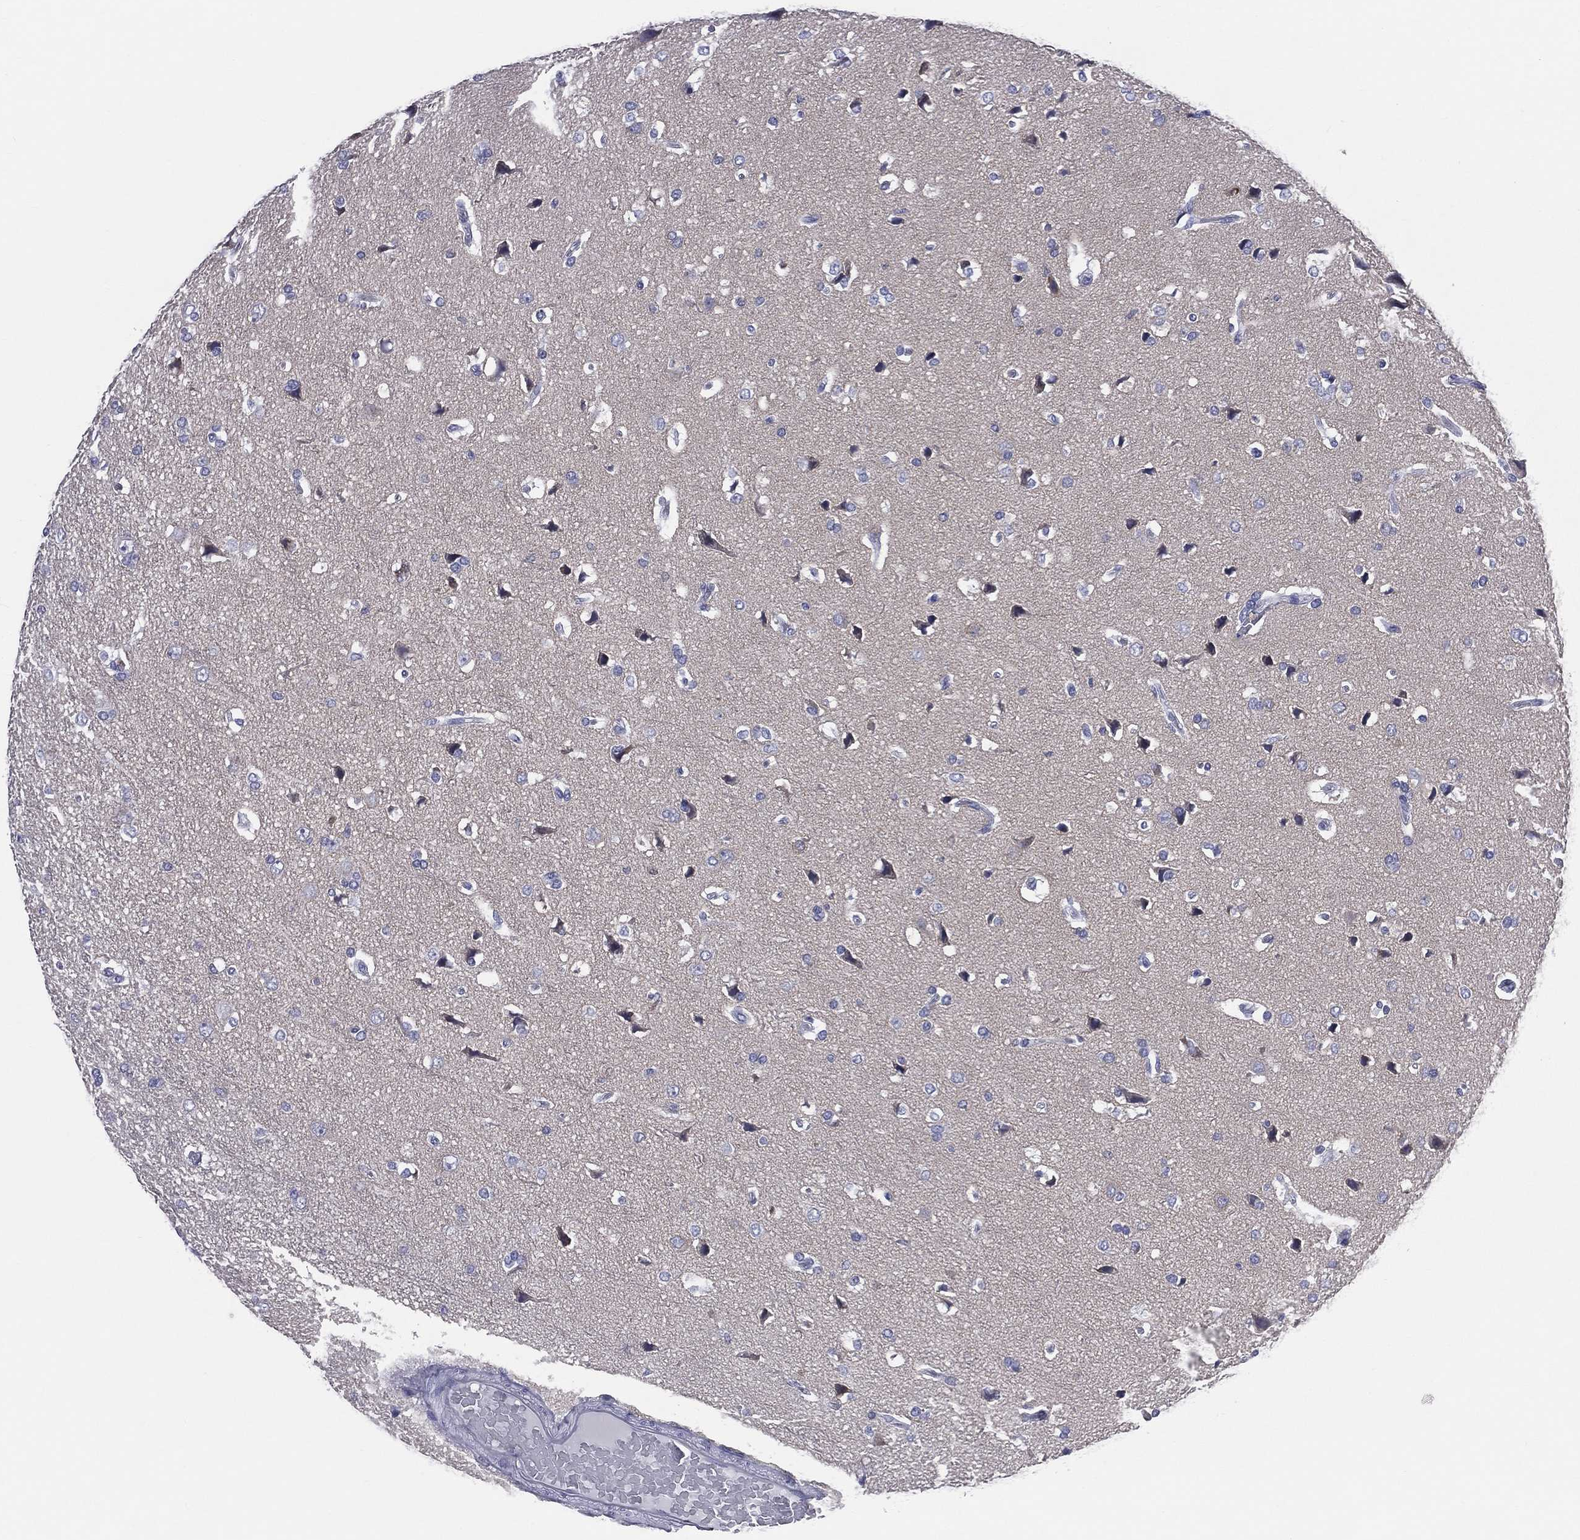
{"staining": {"intensity": "negative", "quantity": "none", "location": "none"}, "tissue": "glioma", "cell_type": "Tumor cells", "image_type": "cancer", "snomed": [{"axis": "morphology", "description": "Glioma, malignant, High grade"}, {"axis": "topography", "description": "Brain"}], "caption": "Glioma was stained to show a protein in brown. There is no significant expression in tumor cells.", "gene": "MLN", "patient": {"sex": "female", "age": 63}}